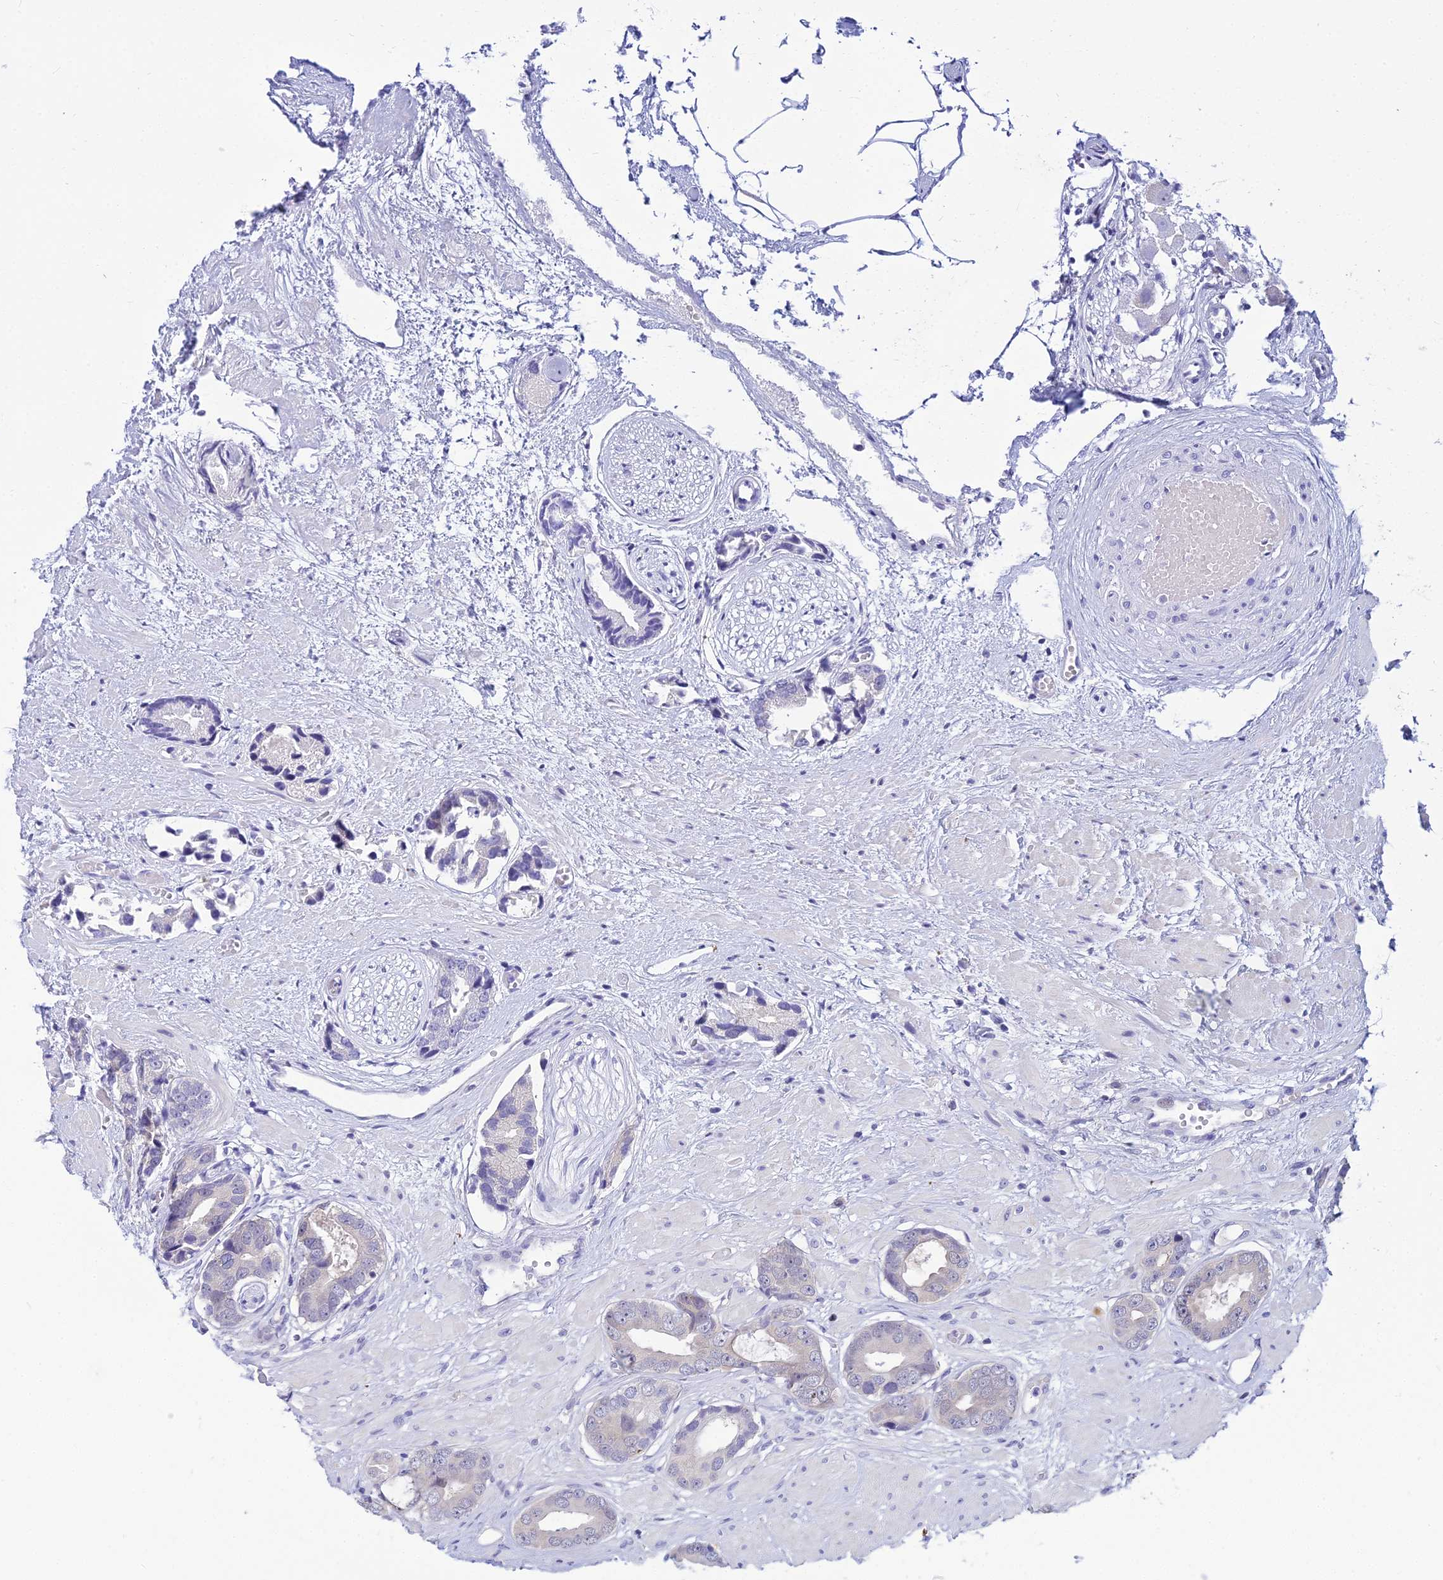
{"staining": {"intensity": "negative", "quantity": "none", "location": "none"}, "tissue": "prostate cancer", "cell_type": "Tumor cells", "image_type": "cancer", "snomed": [{"axis": "morphology", "description": "Adenocarcinoma, Low grade"}, {"axis": "topography", "description": "Prostate"}], "caption": "A photomicrograph of prostate cancer (adenocarcinoma (low-grade)) stained for a protein exhibits no brown staining in tumor cells.", "gene": "ZMIZ1", "patient": {"sex": "male", "age": 64}}